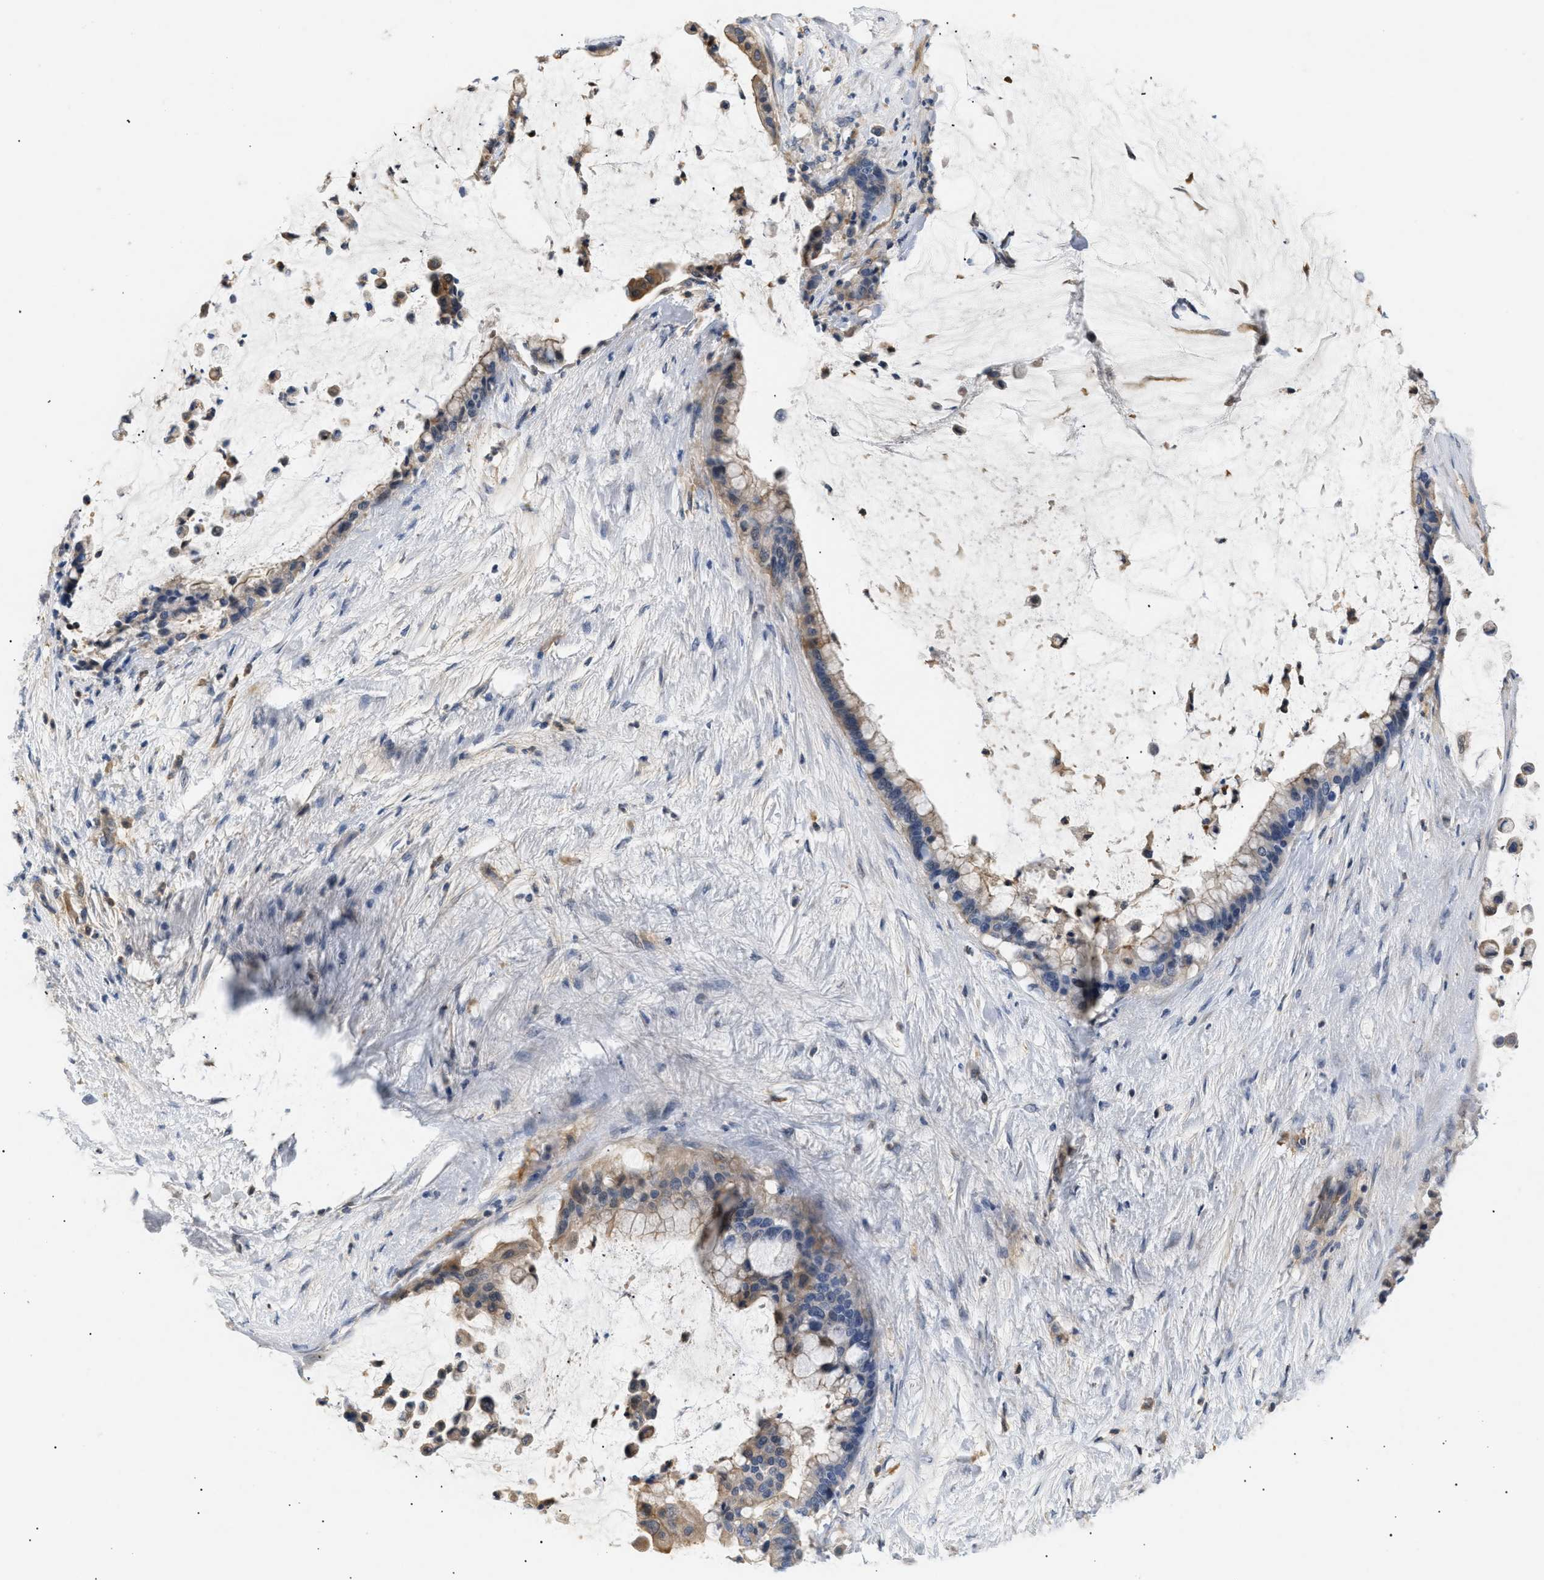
{"staining": {"intensity": "moderate", "quantity": "25%-75%", "location": "cytoplasmic/membranous"}, "tissue": "pancreatic cancer", "cell_type": "Tumor cells", "image_type": "cancer", "snomed": [{"axis": "morphology", "description": "Adenocarcinoma, NOS"}, {"axis": "topography", "description": "Pancreas"}], "caption": "The histopathology image displays a brown stain indicating the presence of a protein in the cytoplasmic/membranous of tumor cells in pancreatic cancer. Ihc stains the protein in brown and the nuclei are stained blue.", "gene": "FARS2", "patient": {"sex": "male", "age": 41}}